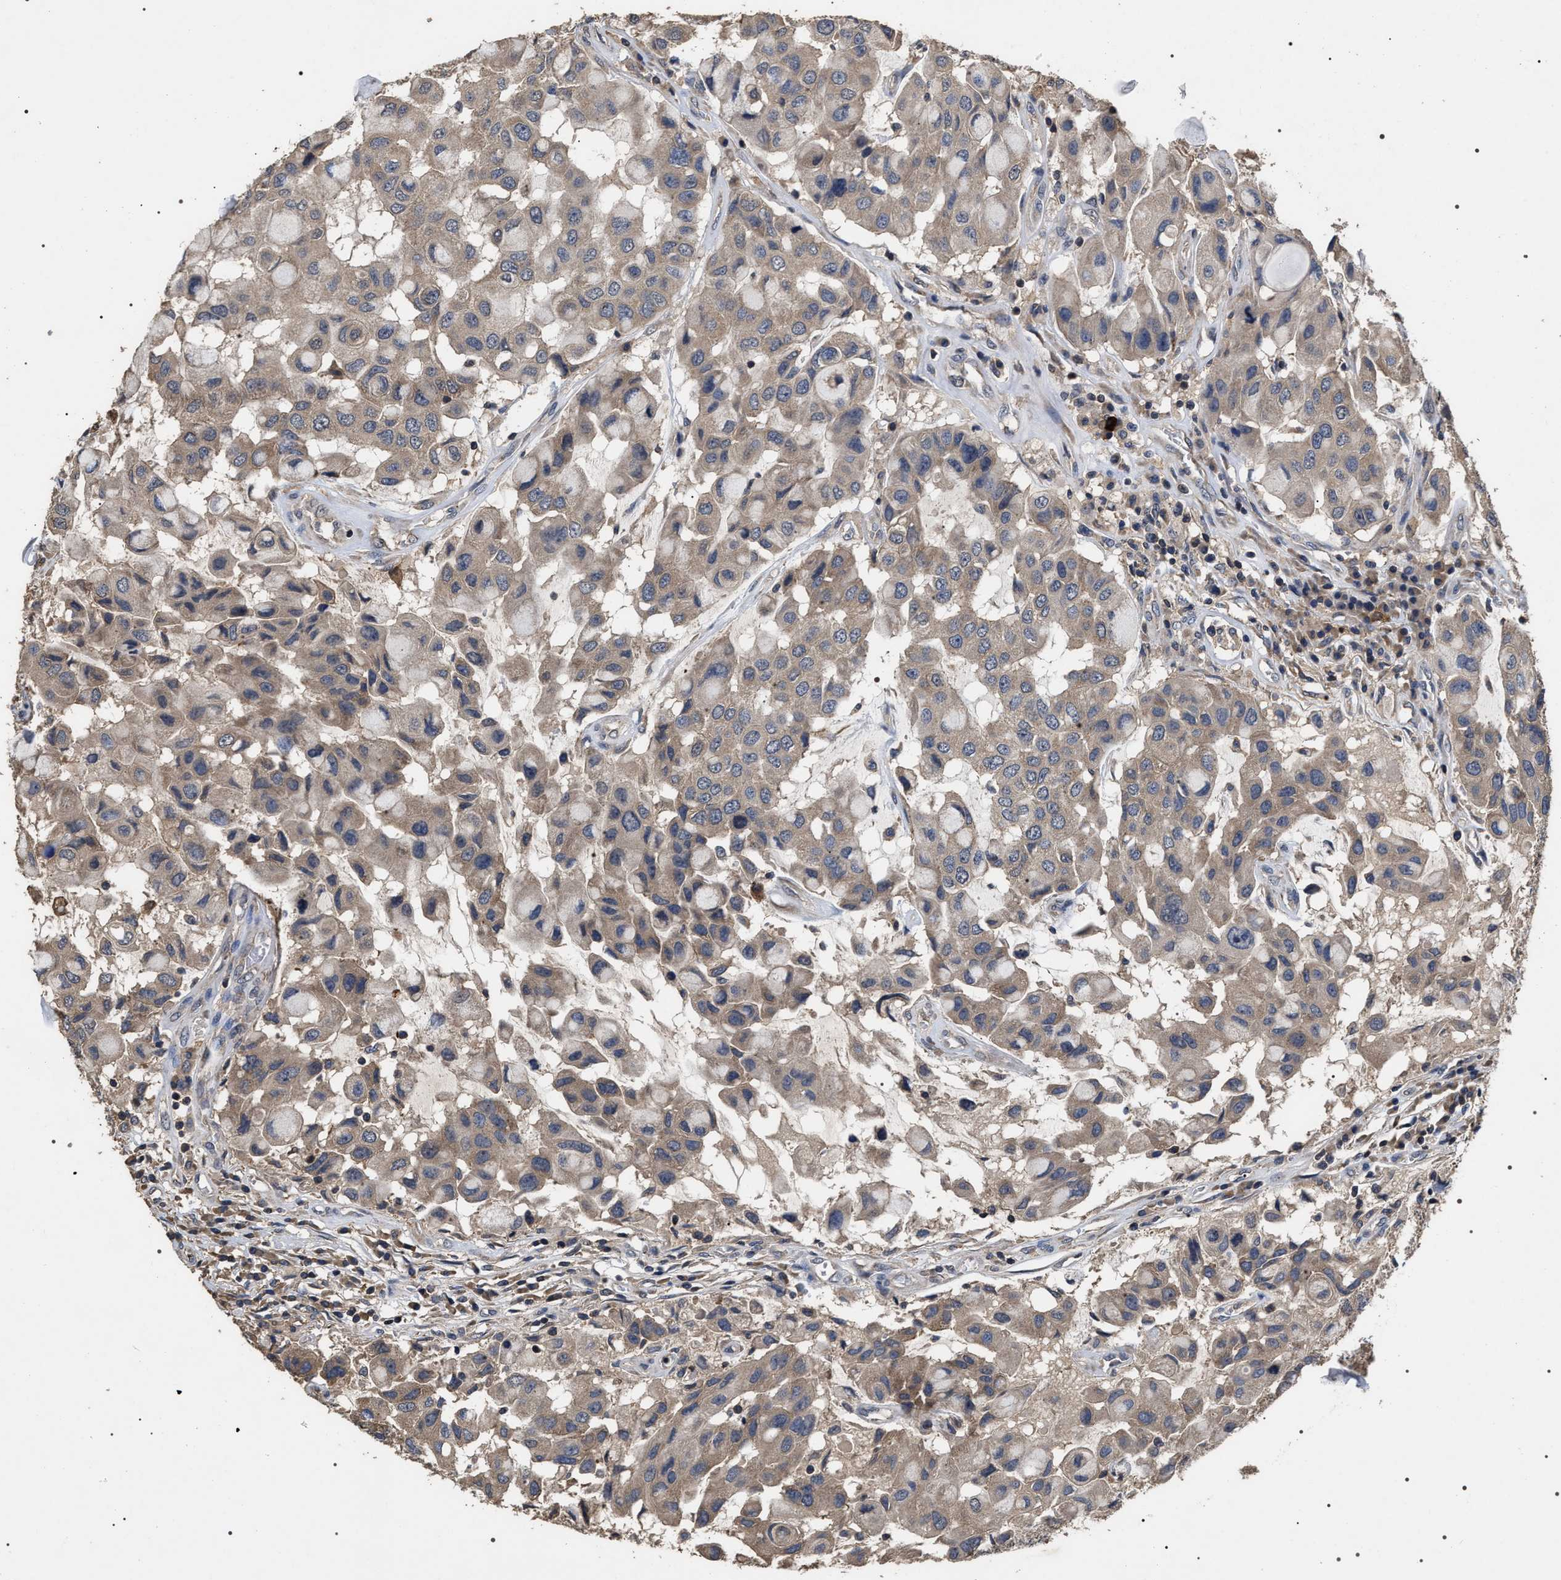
{"staining": {"intensity": "weak", "quantity": ">75%", "location": "cytoplasmic/membranous"}, "tissue": "breast cancer", "cell_type": "Tumor cells", "image_type": "cancer", "snomed": [{"axis": "morphology", "description": "Duct carcinoma"}, {"axis": "topography", "description": "Breast"}], "caption": "This photomicrograph demonstrates immunohistochemistry staining of breast cancer (infiltrating ductal carcinoma), with low weak cytoplasmic/membranous positivity in approximately >75% of tumor cells.", "gene": "UPF3A", "patient": {"sex": "female", "age": 27}}